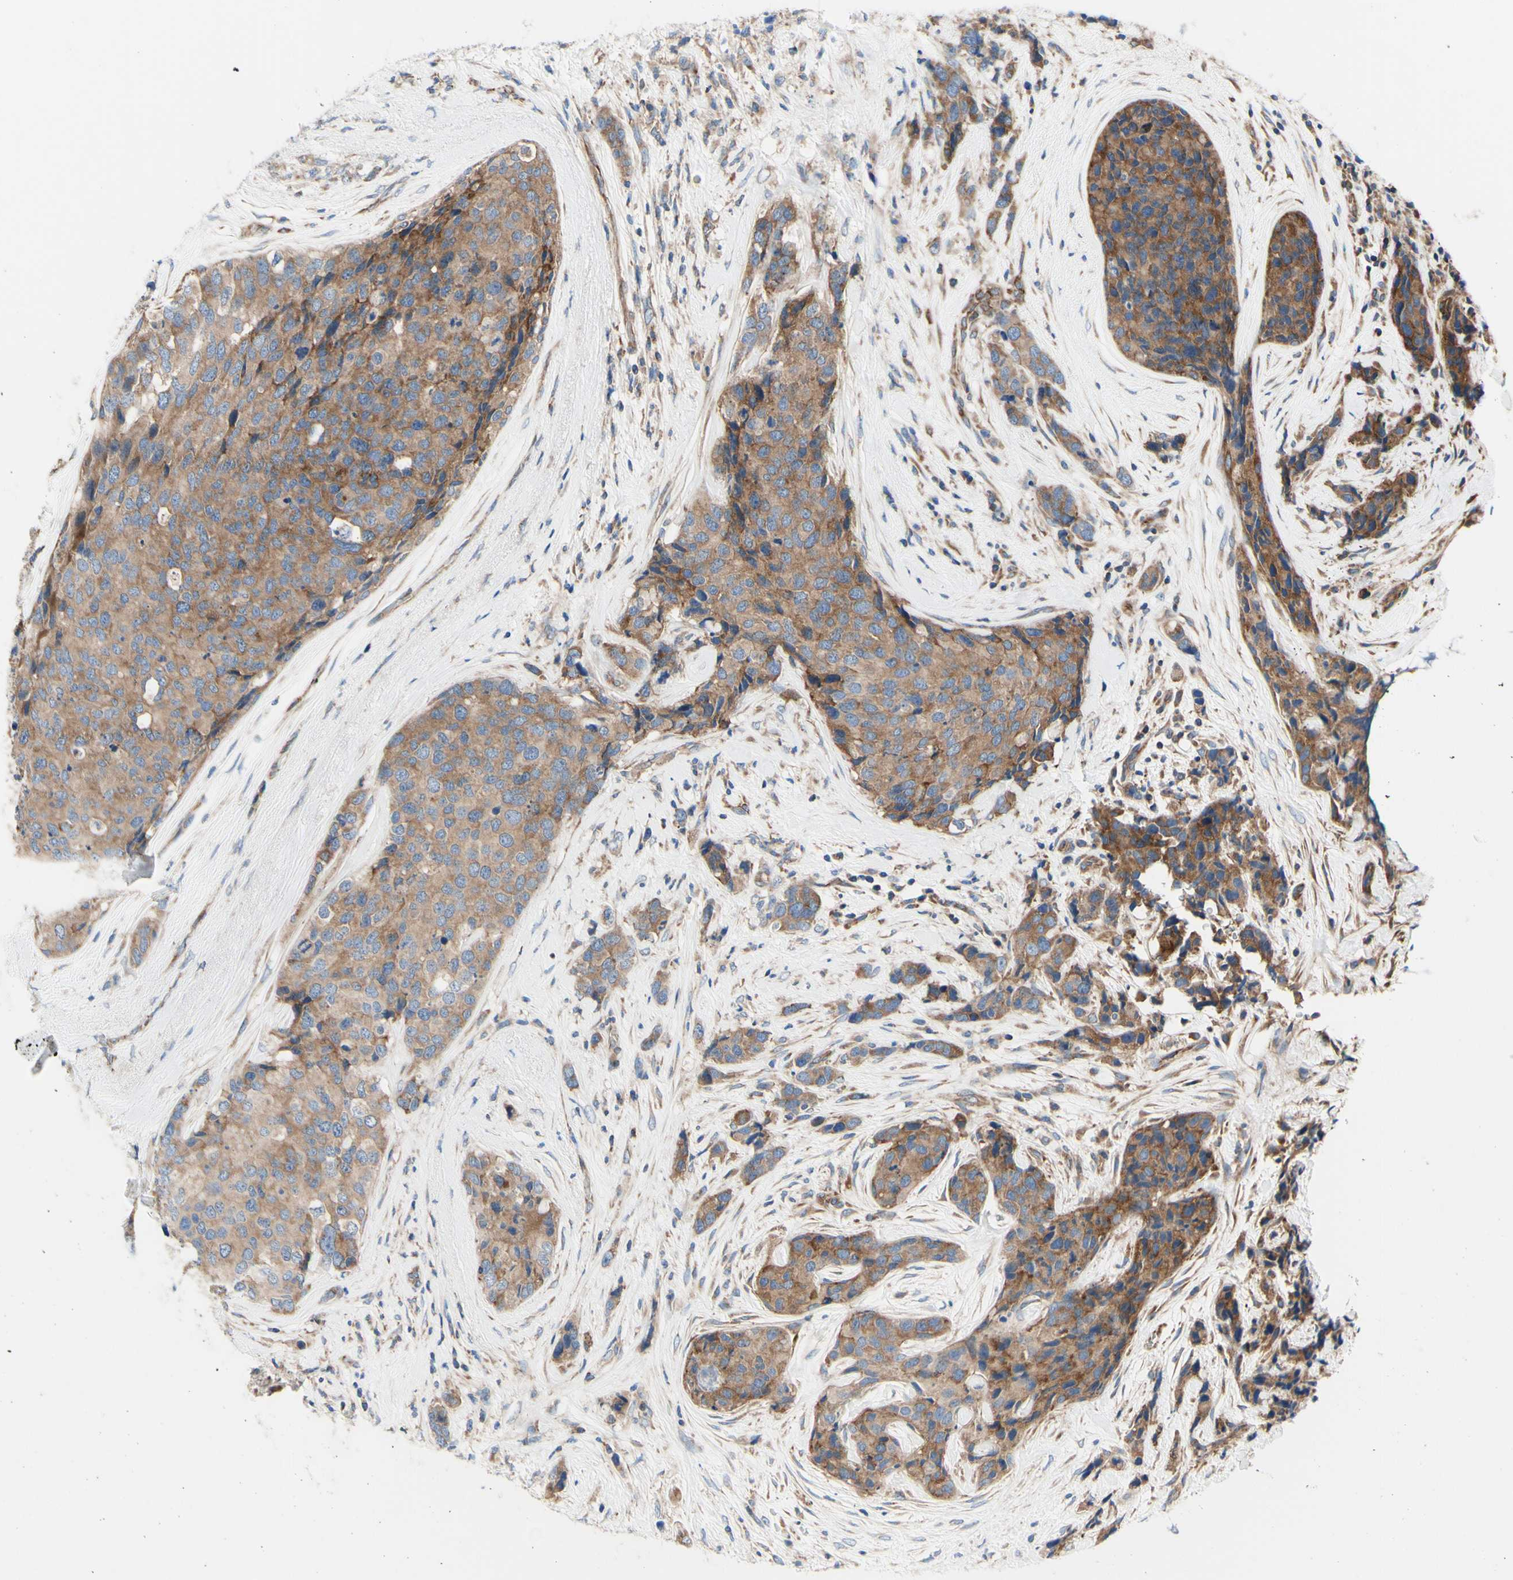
{"staining": {"intensity": "moderate", "quantity": ">75%", "location": "cytoplasmic/membranous"}, "tissue": "breast cancer", "cell_type": "Tumor cells", "image_type": "cancer", "snomed": [{"axis": "morphology", "description": "Lobular carcinoma"}, {"axis": "topography", "description": "Breast"}], "caption": "A brown stain labels moderate cytoplasmic/membranous expression of a protein in human breast lobular carcinoma tumor cells. Nuclei are stained in blue.", "gene": "FMR1", "patient": {"sex": "female", "age": 59}}